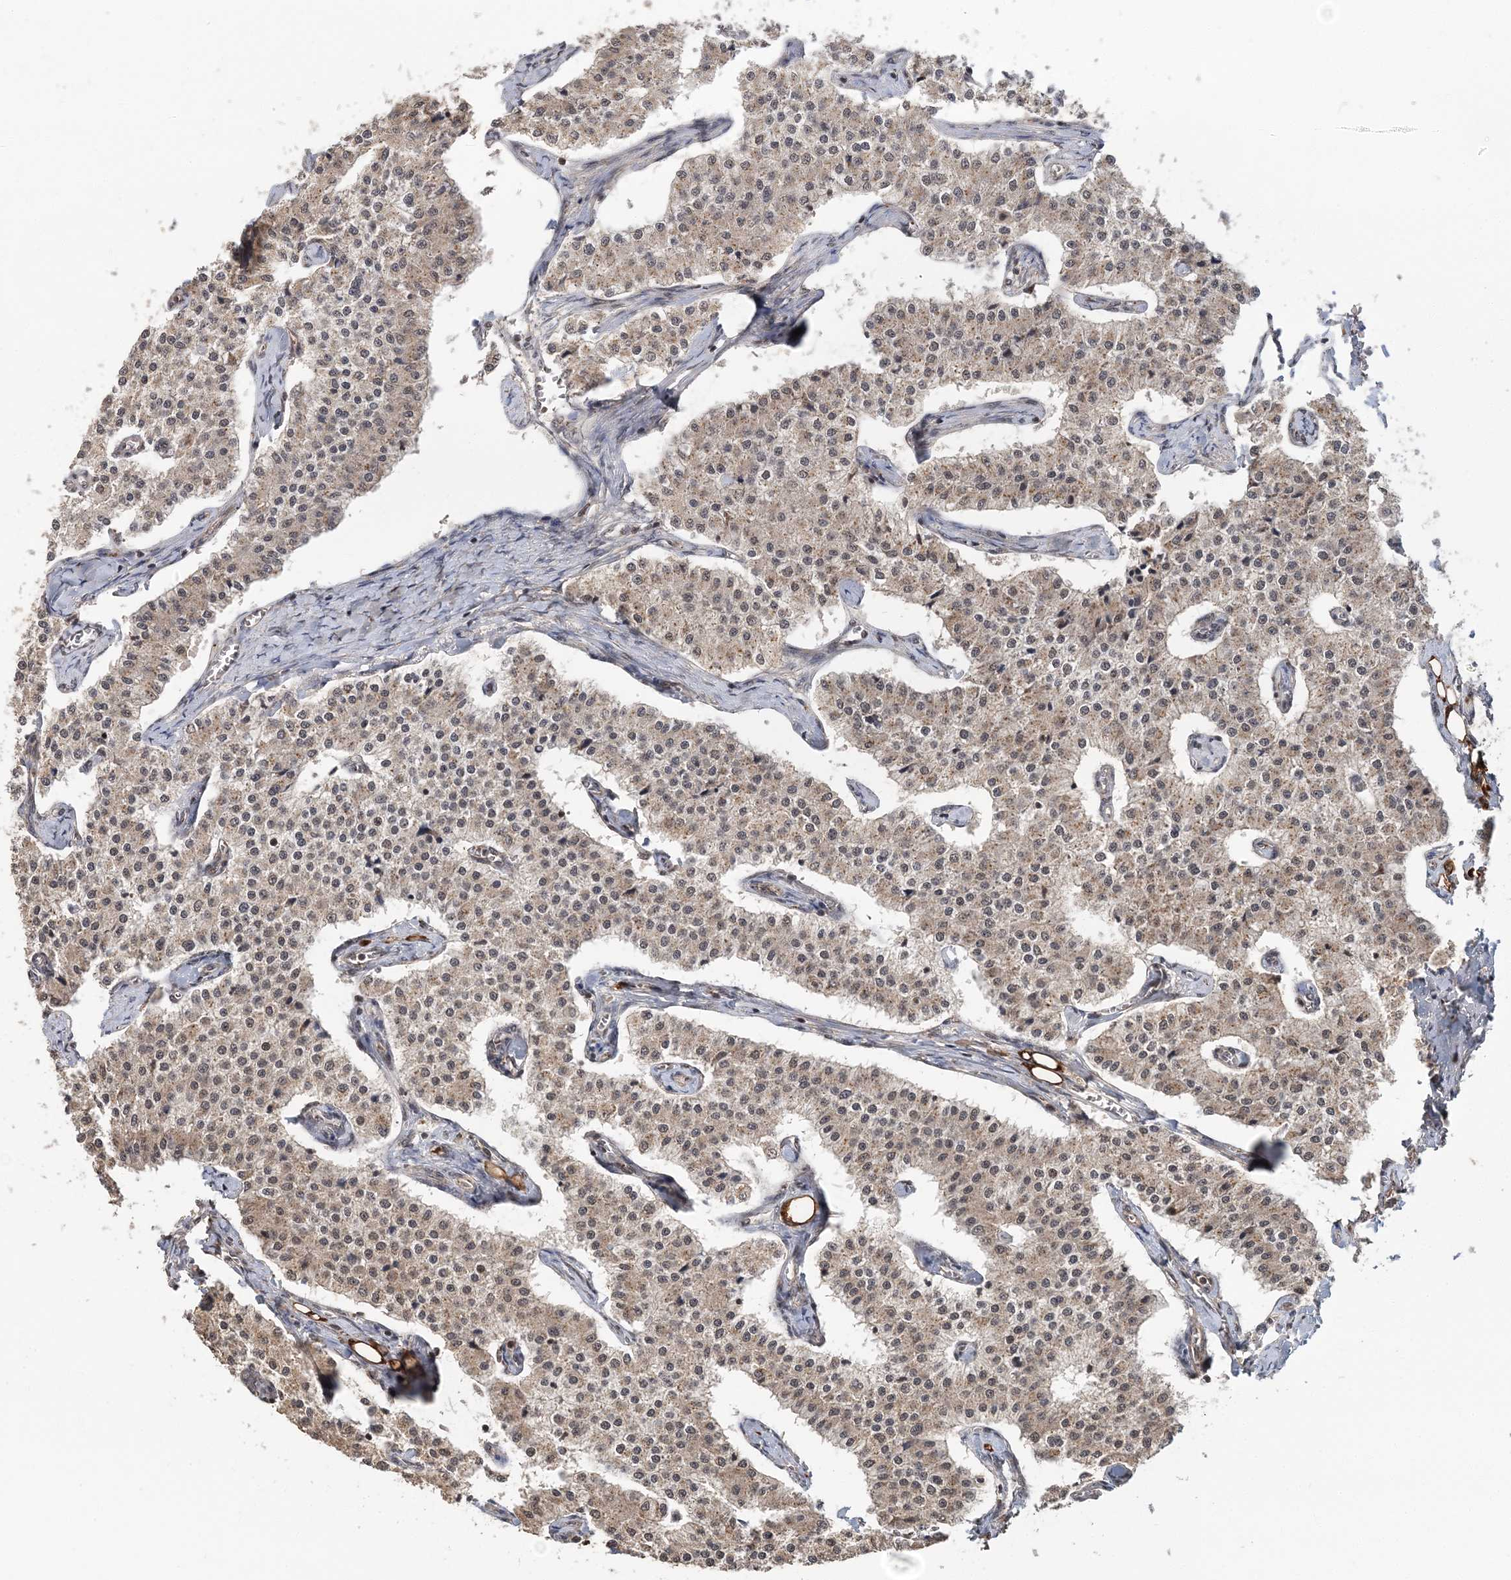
{"staining": {"intensity": "weak", "quantity": ">75%", "location": "cytoplasmic/membranous,nuclear"}, "tissue": "carcinoid", "cell_type": "Tumor cells", "image_type": "cancer", "snomed": [{"axis": "morphology", "description": "Carcinoid, malignant, NOS"}, {"axis": "topography", "description": "Colon"}], "caption": "Carcinoid stained with a brown dye exhibits weak cytoplasmic/membranous and nuclear positive staining in approximately >75% of tumor cells.", "gene": "TSHZ2", "patient": {"sex": "female", "age": 52}}